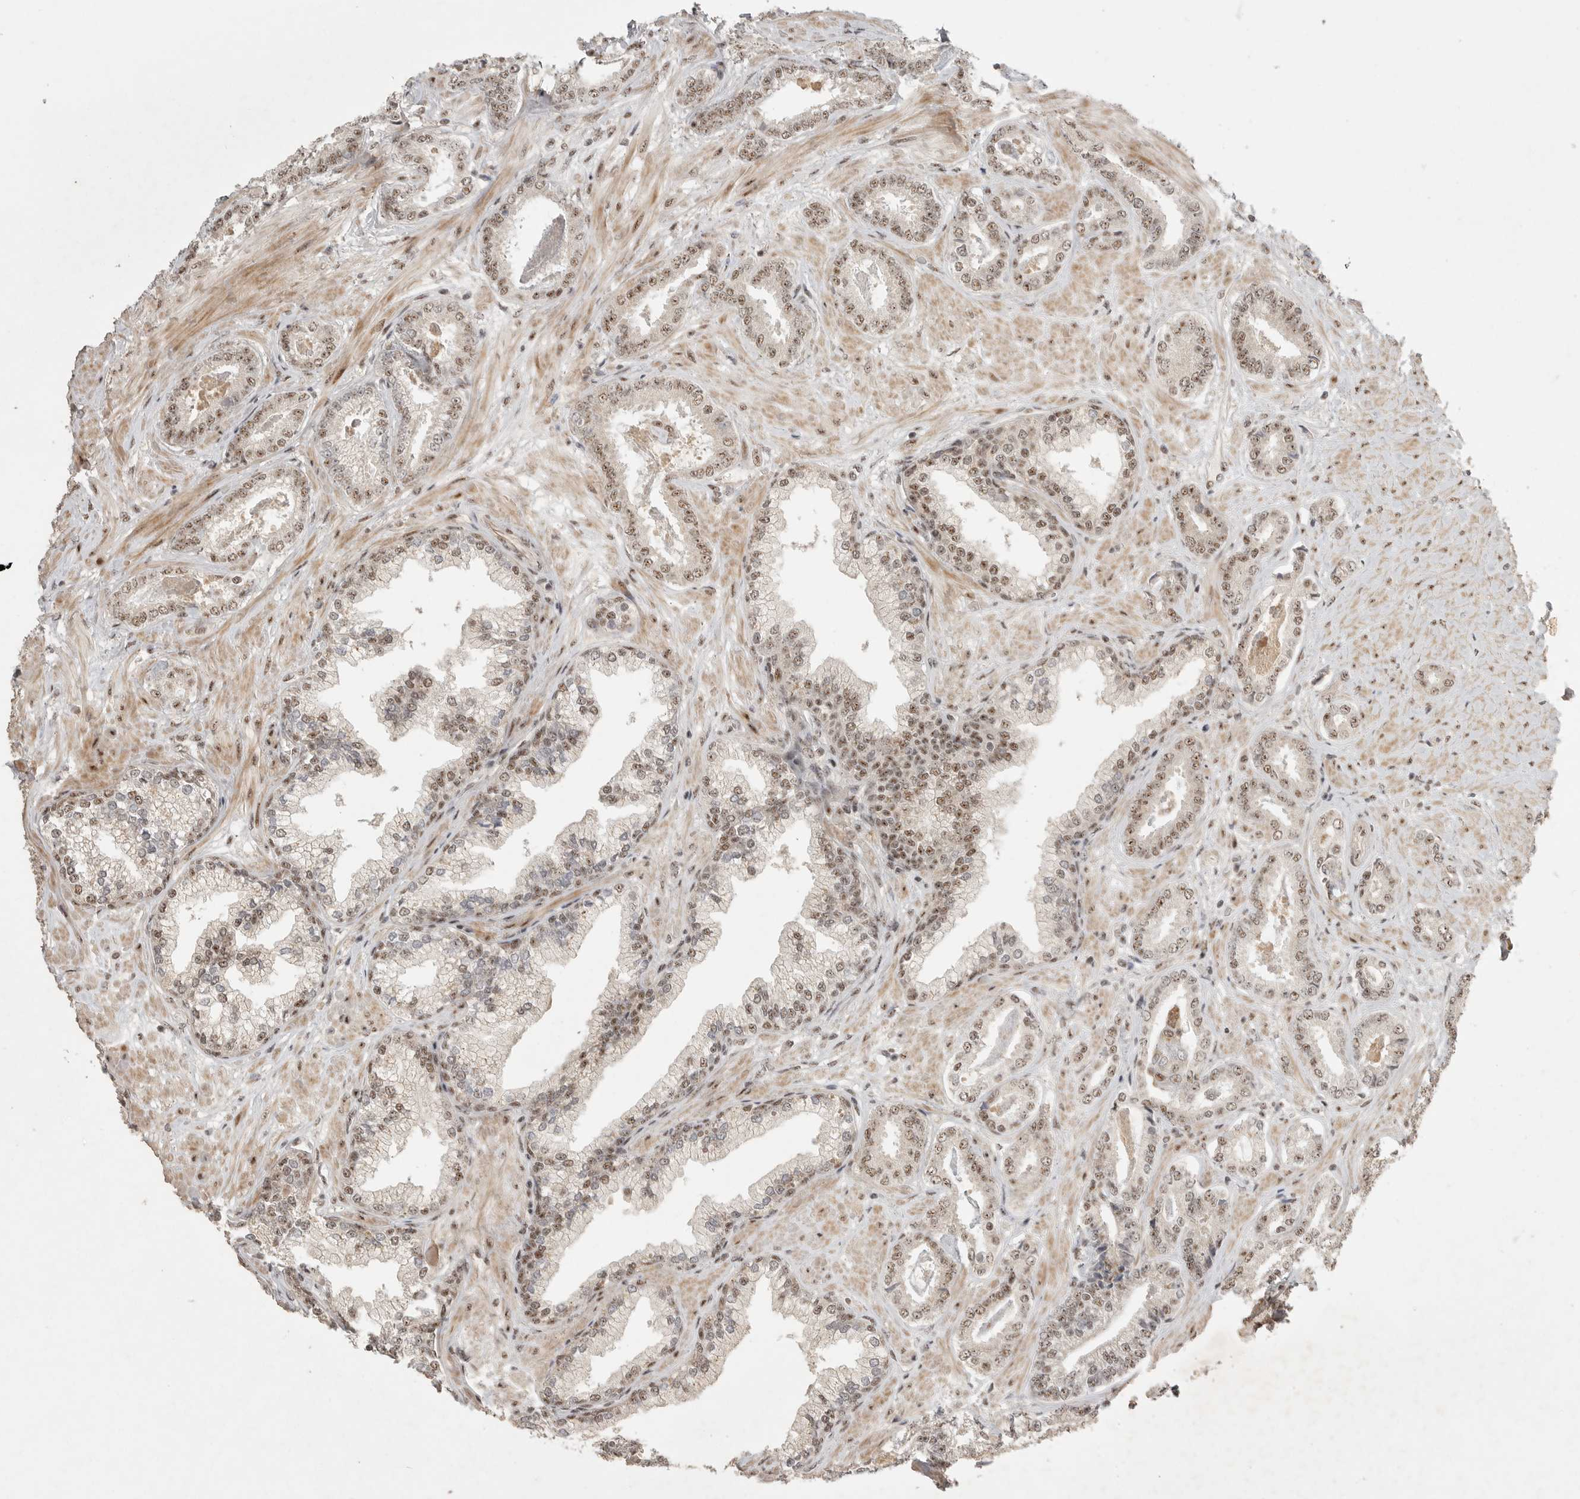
{"staining": {"intensity": "moderate", "quantity": ">75%", "location": "nuclear"}, "tissue": "prostate cancer", "cell_type": "Tumor cells", "image_type": "cancer", "snomed": [{"axis": "morphology", "description": "Adenocarcinoma, Low grade"}, {"axis": "topography", "description": "Prostate"}], "caption": "Protein analysis of adenocarcinoma (low-grade) (prostate) tissue reveals moderate nuclear expression in approximately >75% of tumor cells.", "gene": "POMP", "patient": {"sex": "male", "age": 71}}